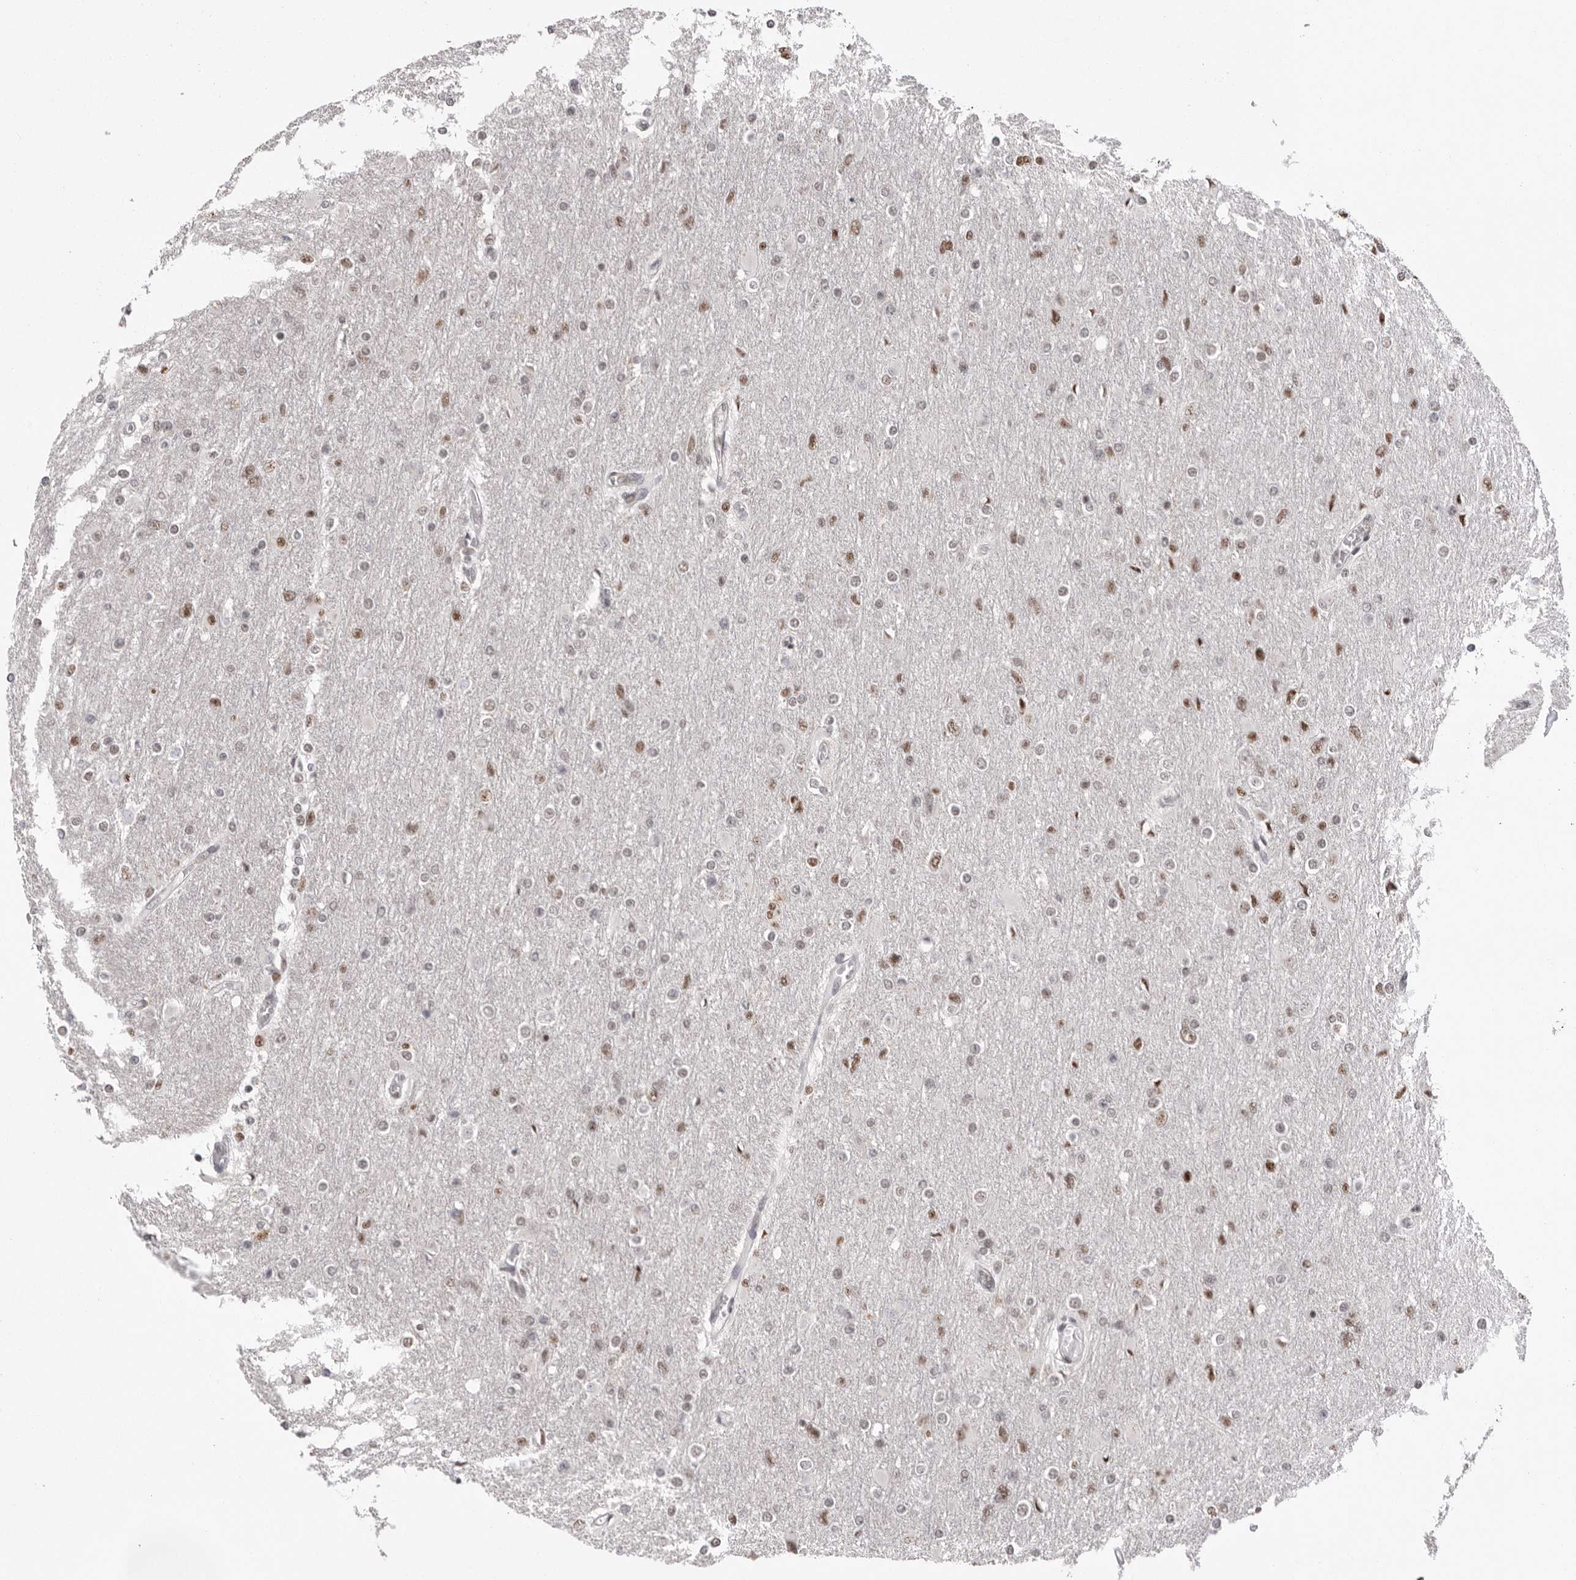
{"staining": {"intensity": "moderate", "quantity": "<25%", "location": "nuclear"}, "tissue": "glioma", "cell_type": "Tumor cells", "image_type": "cancer", "snomed": [{"axis": "morphology", "description": "Glioma, malignant, High grade"}, {"axis": "topography", "description": "Cerebral cortex"}], "caption": "Glioma stained with IHC displays moderate nuclear positivity in approximately <25% of tumor cells. The protein of interest is stained brown, and the nuclei are stained in blue (DAB (3,3'-diaminobenzidine) IHC with brightfield microscopy, high magnification).", "gene": "BCLAF3", "patient": {"sex": "female", "age": 36}}